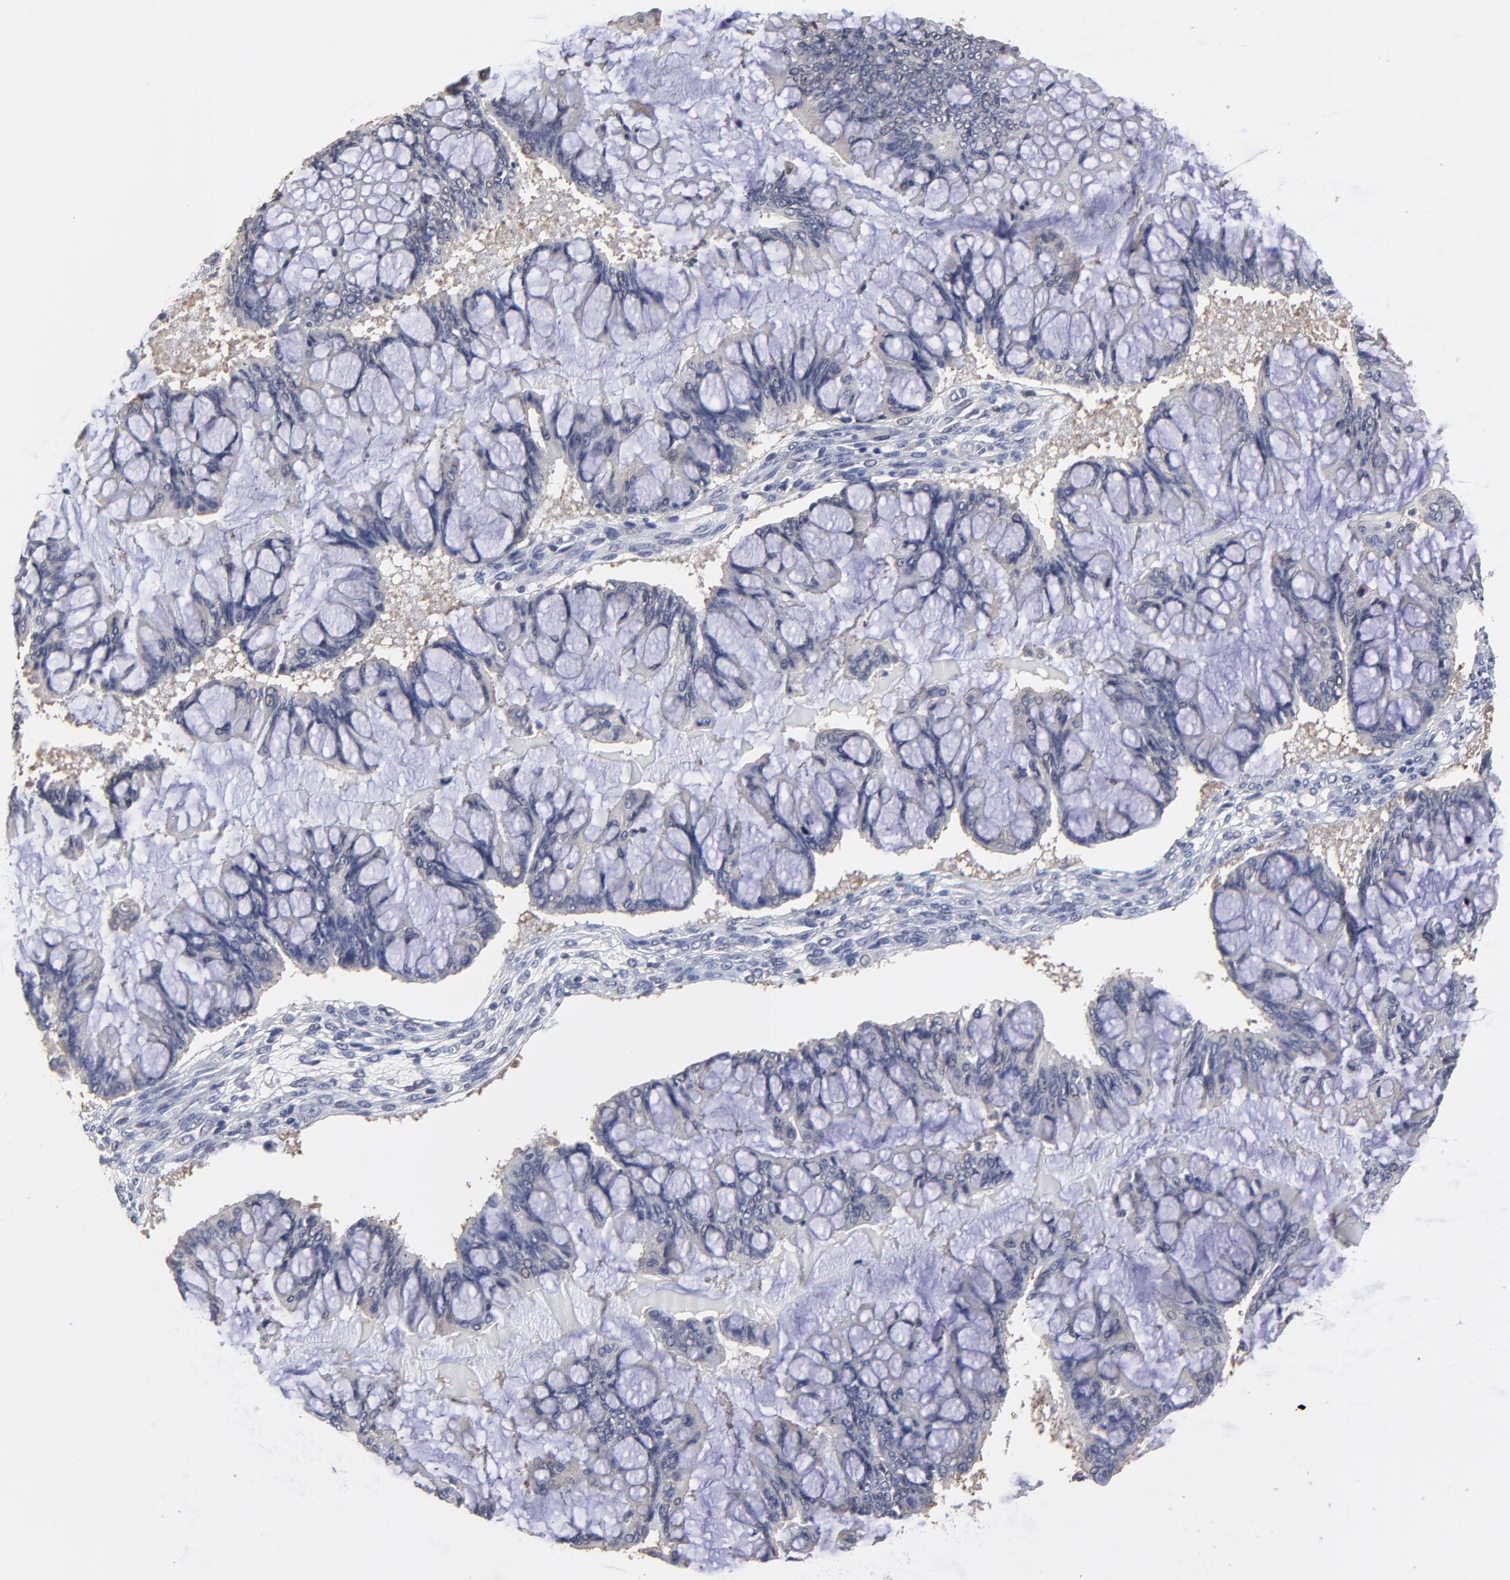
{"staining": {"intensity": "weak", "quantity": "25%-75%", "location": "cytoplasmic/membranous"}, "tissue": "ovarian cancer", "cell_type": "Tumor cells", "image_type": "cancer", "snomed": [{"axis": "morphology", "description": "Cystadenocarcinoma, mucinous, NOS"}, {"axis": "topography", "description": "Ovary"}], "caption": "Immunohistochemistry of mucinous cystadenocarcinoma (ovarian) shows low levels of weak cytoplasmic/membranous staining in about 25%-75% of tumor cells.", "gene": "CCT2", "patient": {"sex": "female", "age": 73}}